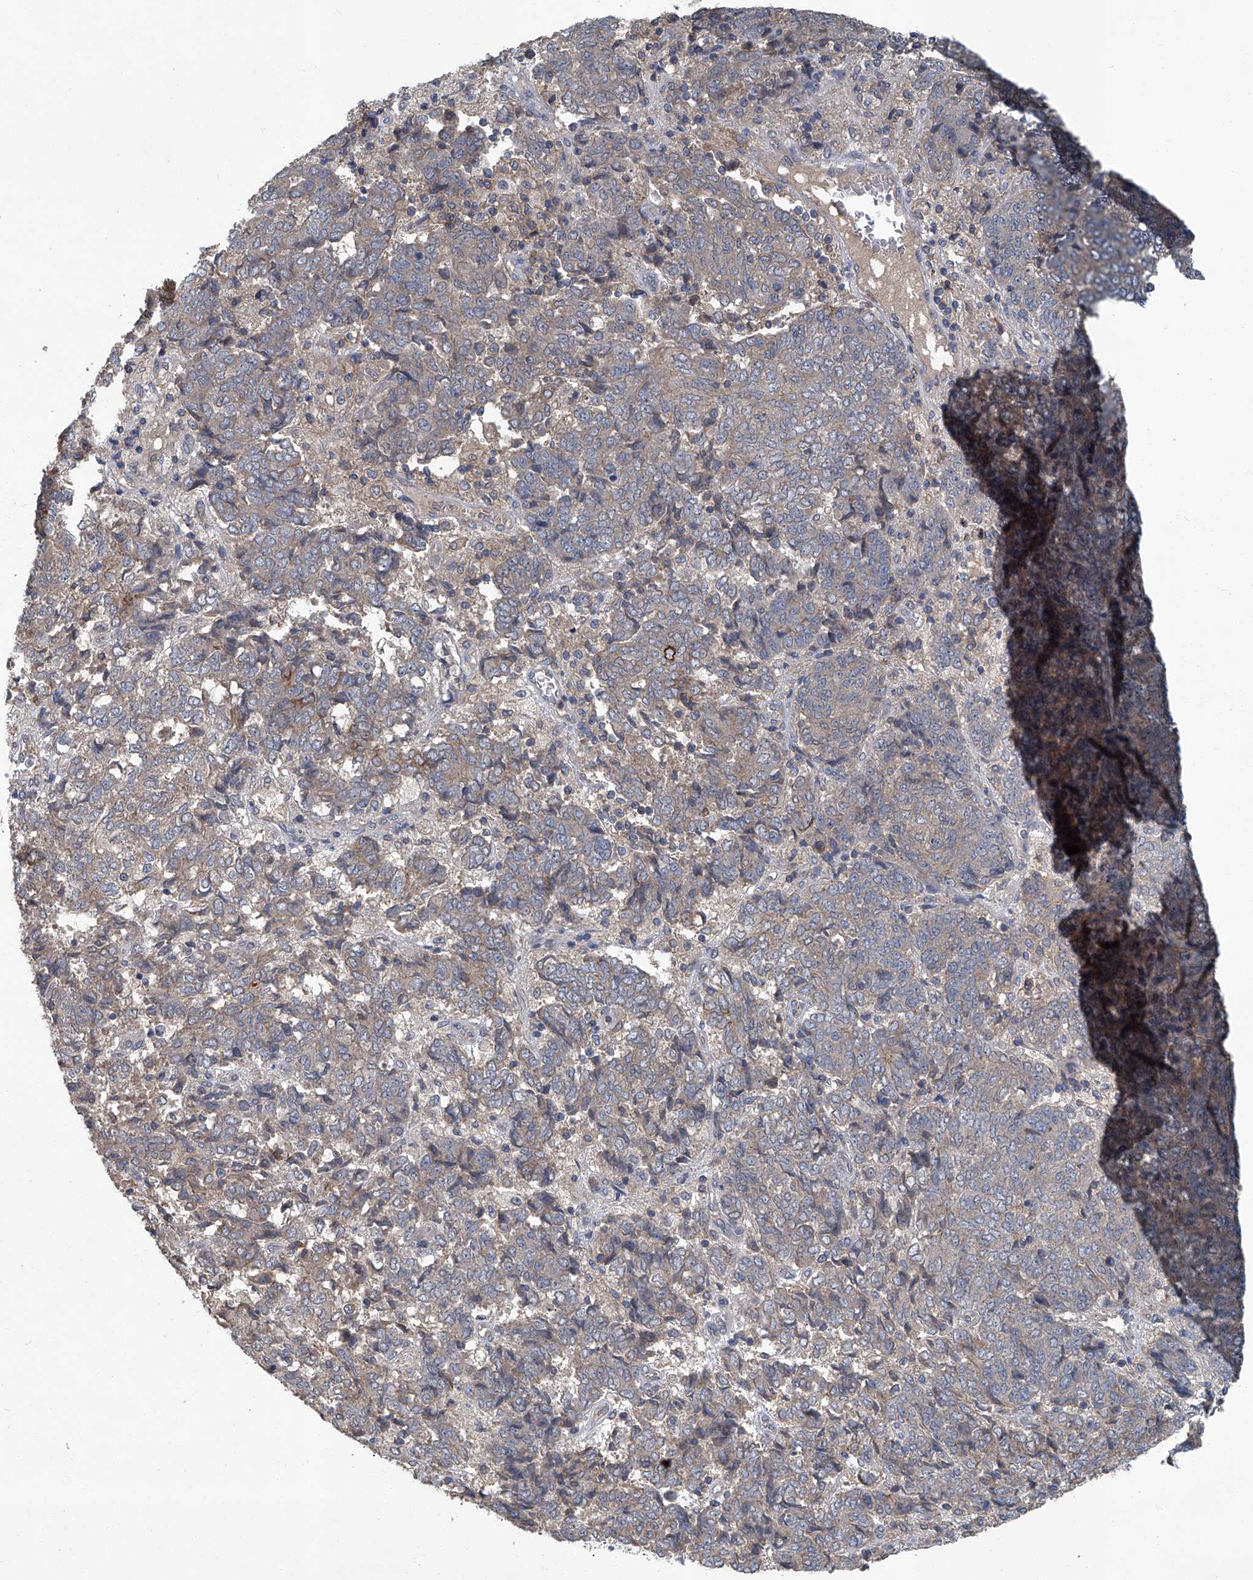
{"staining": {"intensity": "weak", "quantity": "<25%", "location": "cytoplasmic/membranous"}, "tissue": "endometrial cancer", "cell_type": "Tumor cells", "image_type": "cancer", "snomed": [{"axis": "morphology", "description": "Adenocarcinoma, NOS"}, {"axis": "topography", "description": "Endometrium"}], "caption": "Immunohistochemical staining of endometrial cancer exhibits no significant positivity in tumor cells. (Brightfield microscopy of DAB (3,3'-diaminobenzidine) IHC at high magnification).", "gene": "ANKRD34A", "patient": {"sex": "female", "age": 80}}